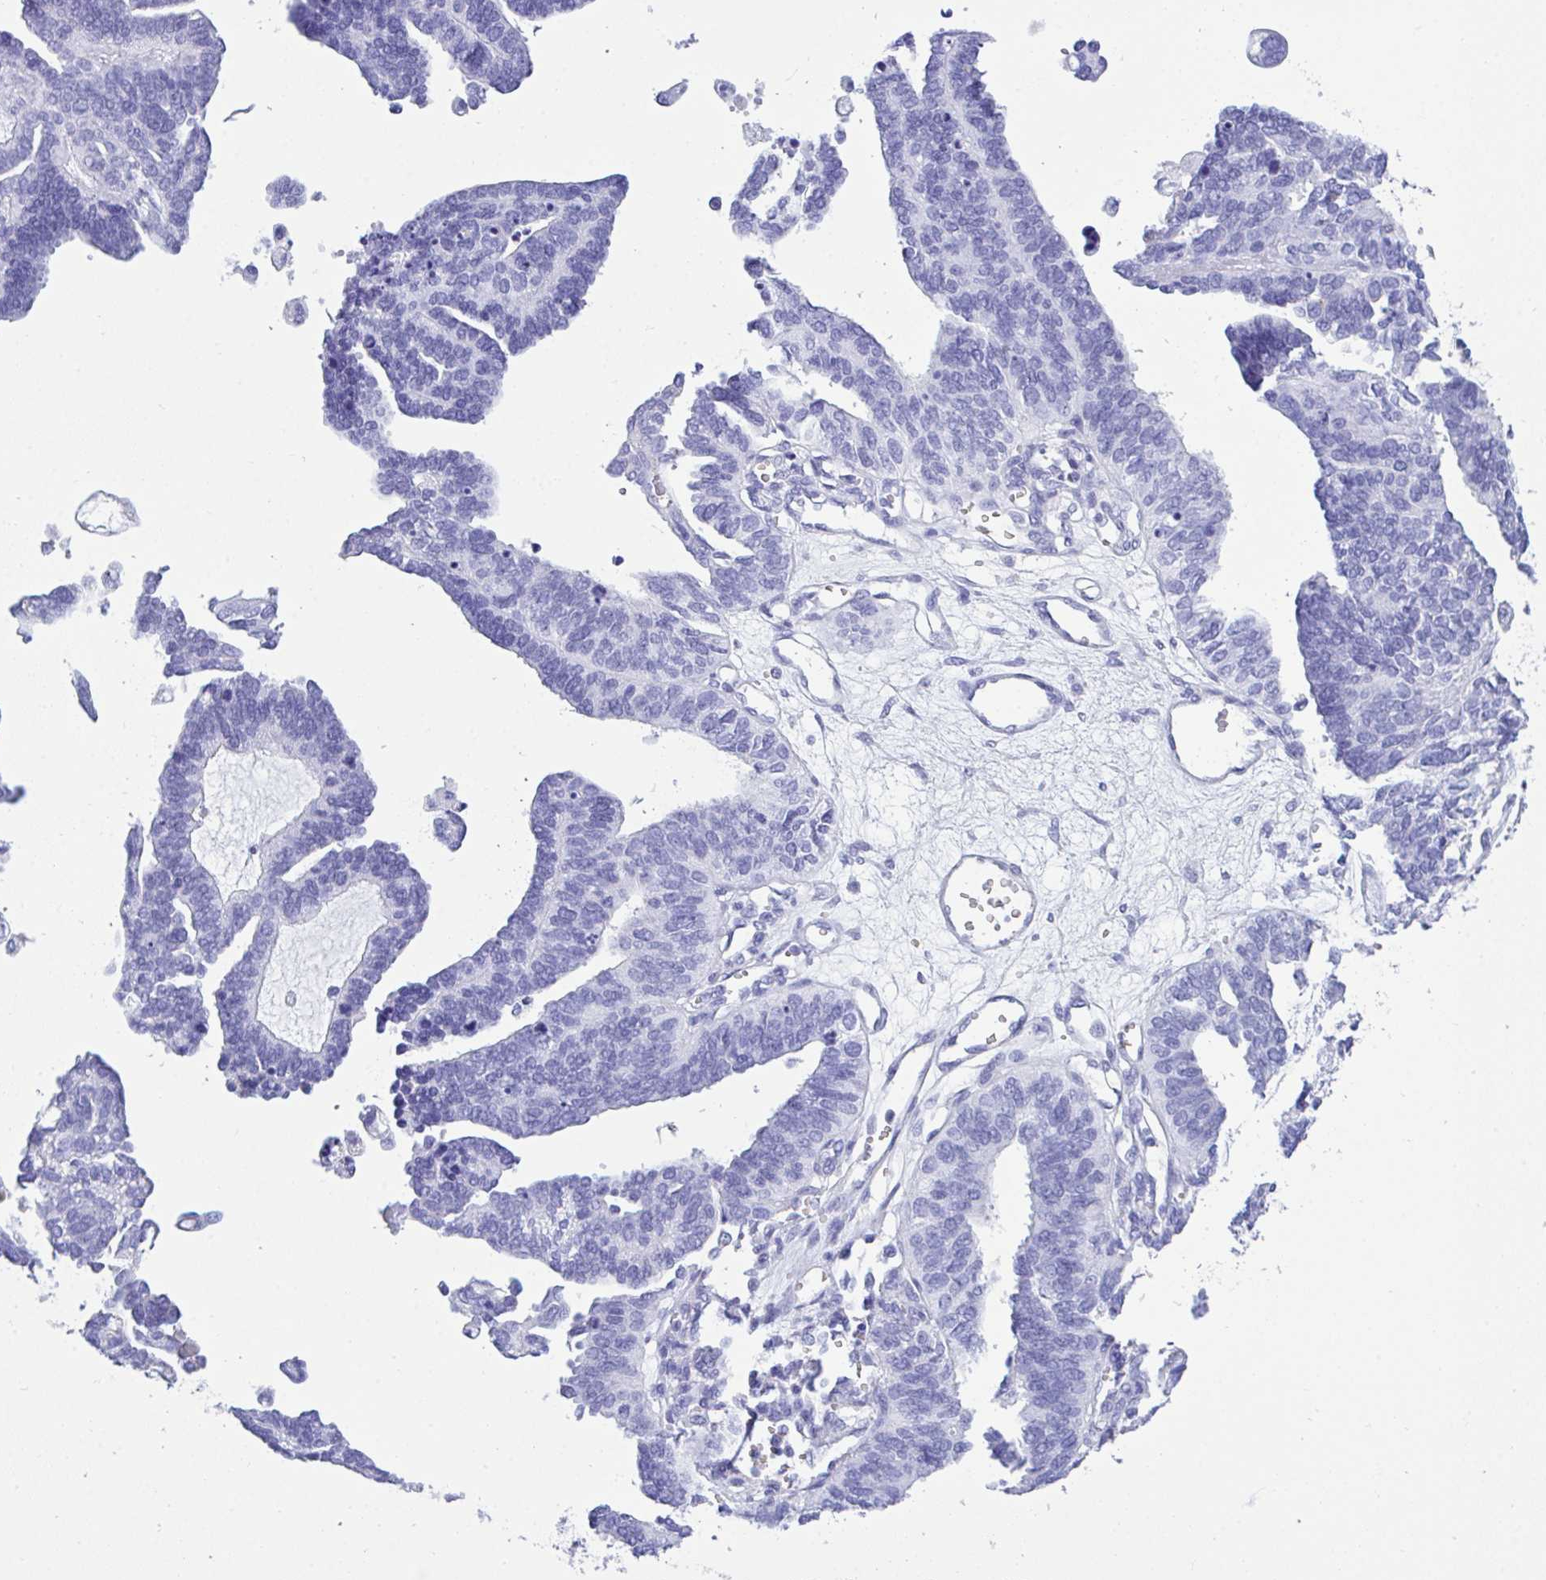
{"staining": {"intensity": "negative", "quantity": "none", "location": "none"}, "tissue": "ovarian cancer", "cell_type": "Tumor cells", "image_type": "cancer", "snomed": [{"axis": "morphology", "description": "Cystadenocarcinoma, serous, NOS"}, {"axis": "topography", "description": "Ovary"}], "caption": "An image of ovarian cancer (serous cystadenocarcinoma) stained for a protein displays no brown staining in tumor cells.", "gene": "AKR1D1", "patient": {"sex": "female", "age": 51}}